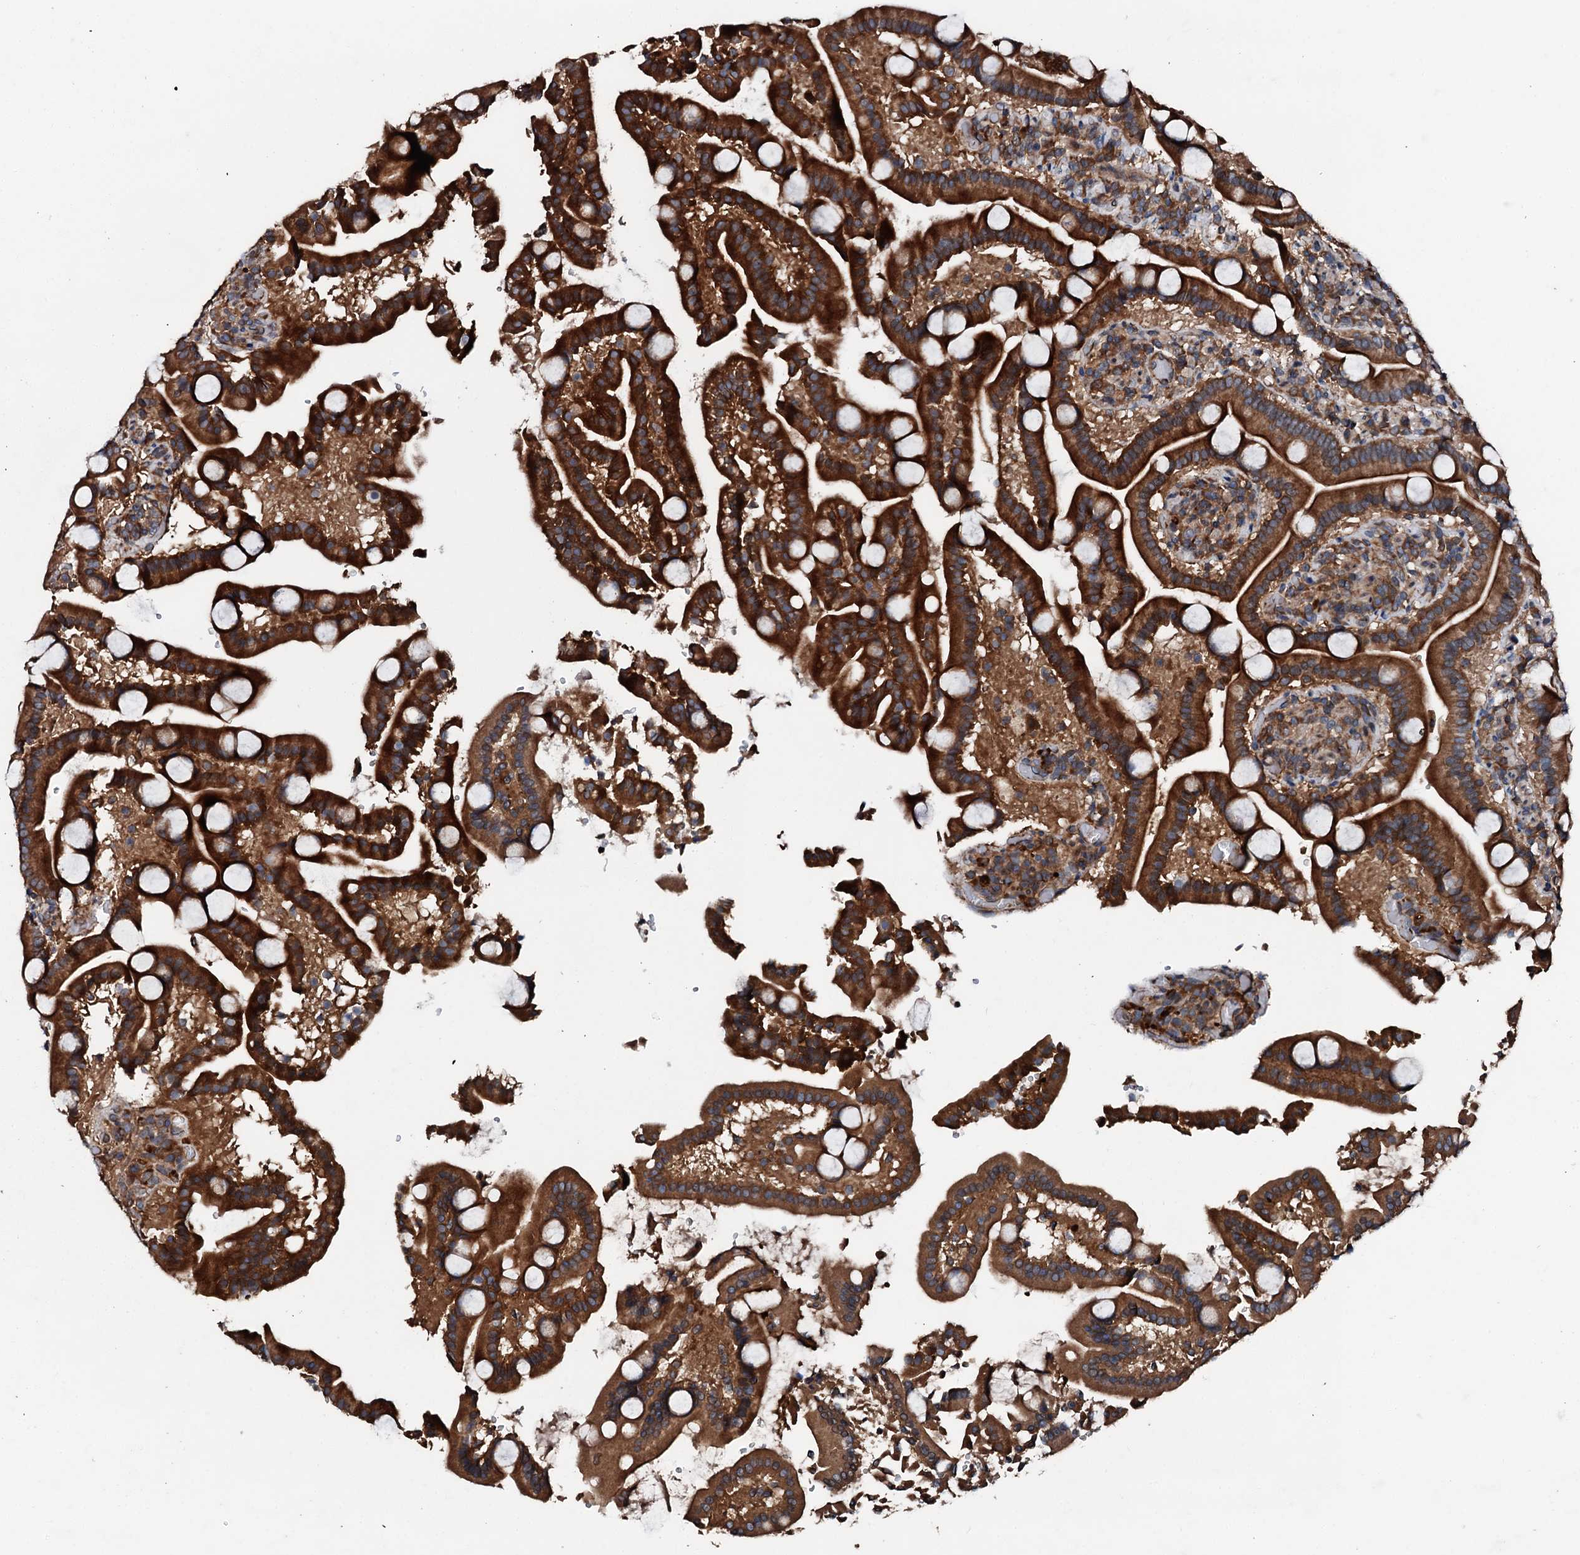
{"staining": {"intensity": "strong", "quantity": ">75%", "location": "cytoplasmic/membranous"}, "tissue": "duodenum", "cell_type": "Glandular cells", "image_type": "normal", "snomed": [{"axis": "morphology", "description": "Normal tissue, NOS"}, {"axis": "topography", "description": "Duodenum"}], "caption": "A high-resolution histopathology image shows immunohistochemistry staining of unremarkable duodenum, which reveals strong cytoplasmic/membranous expression in about >75% of glandular cells. (DAB (3,3'-diaminobenzidine) IHC, brown staining for protein, blue staining for nuclei).", "gene": "FGD4", "patient": {"sex": "male", "age": 55}}